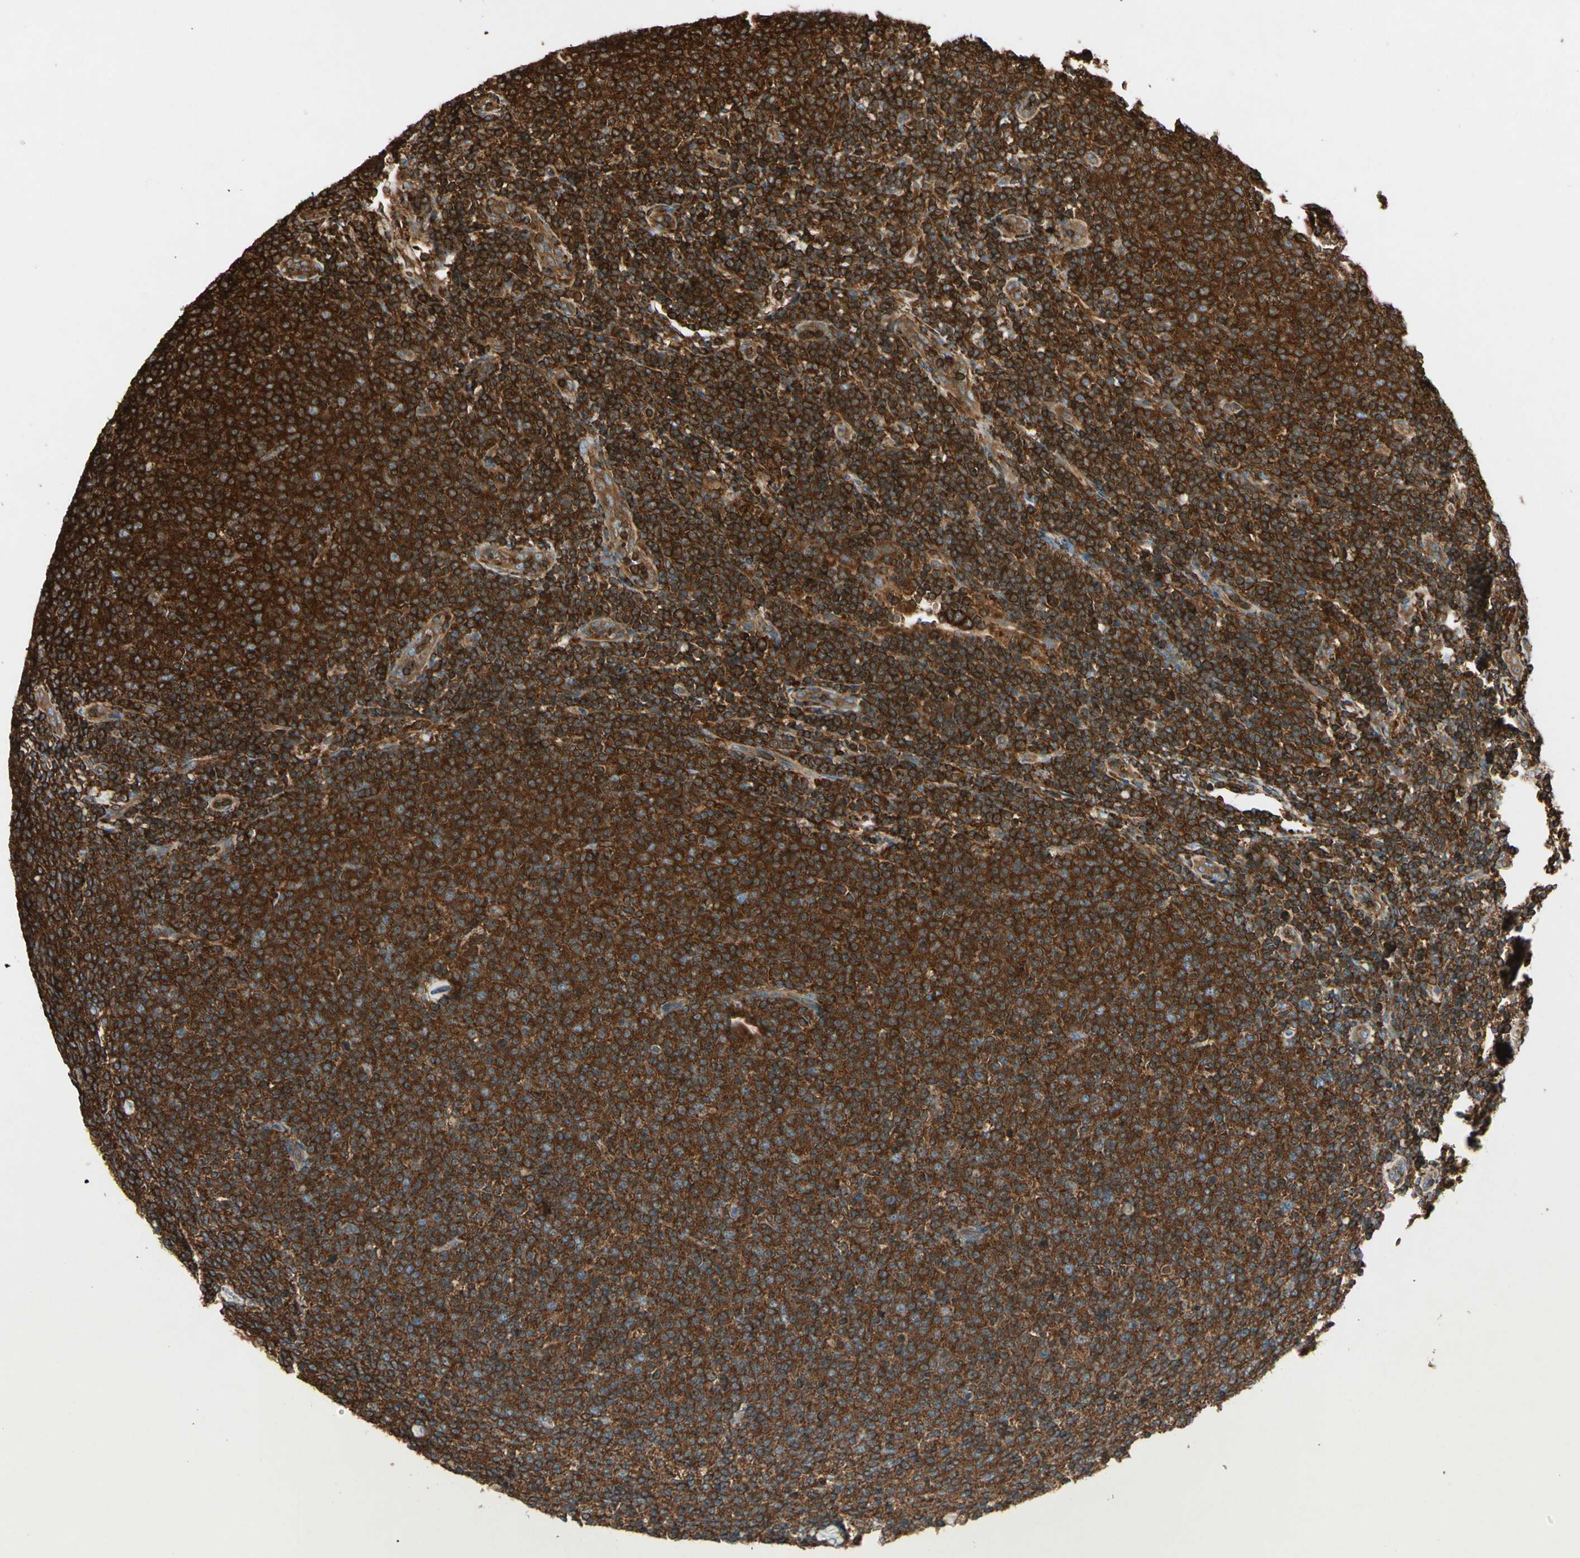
{"staining": {"intensity": "strong", "quantity": ">75%", "location": "cytoplasmic/membranous"}, "tissue": "lymphoma", "cell_type": "Tumor cells", "image_type": "cancer", "snomed": [{"axis": "morphology", "description": "Malignant lymphoma, non-Hodgkin's type, Low grade"}, {"axis": "topography", "description": "Lymph node"}], "caption": "Protein staining by immunohistochemistry (IHC) demonstrates strong cytoplasmic/membranous positivity in approximately >75% of tumor cells in low-grade malignant lymphoma, non-Hodgkin's type.", "gene": "ARPC2", "patient": {"sex": "male", "age": 66}}